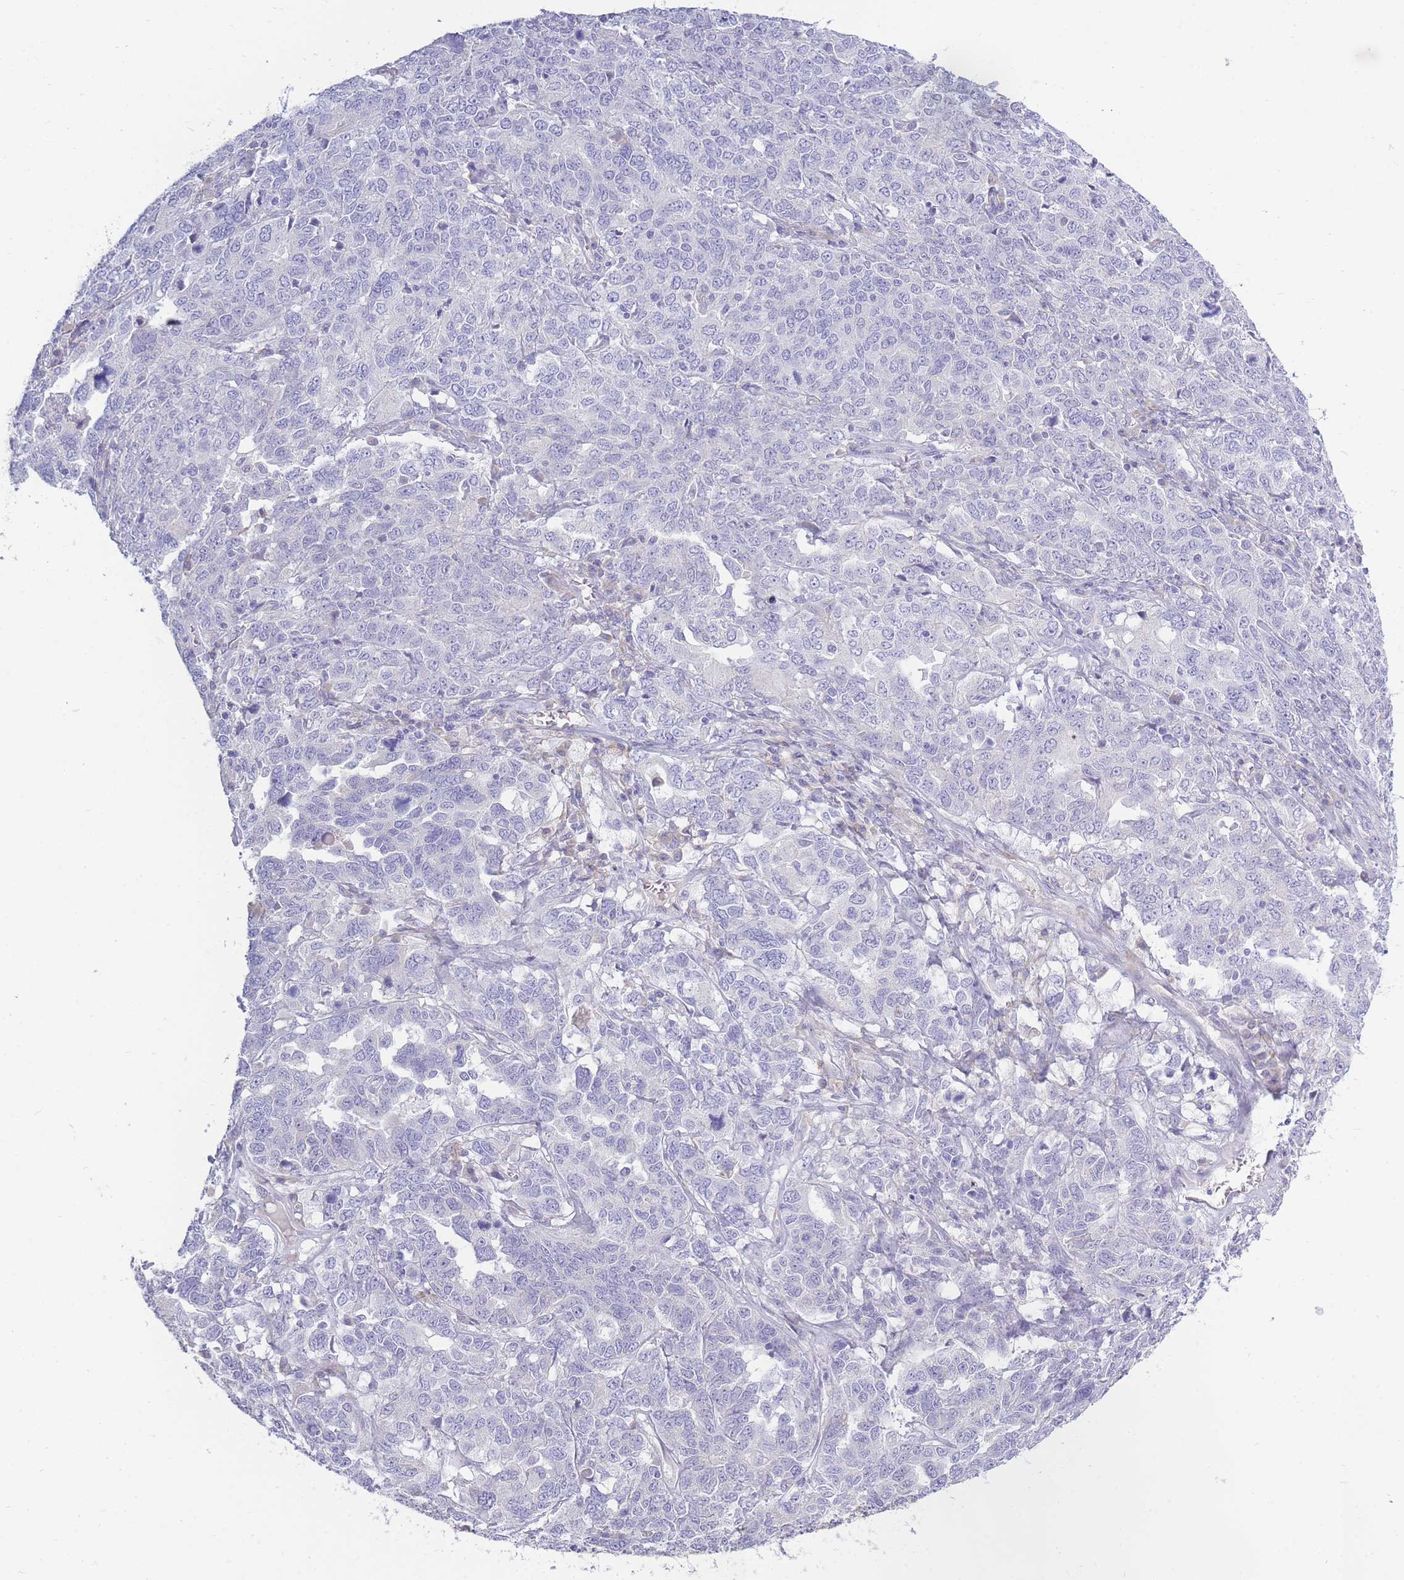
{"staining": {"intensity": "negative", "quantity": "none", "location": "none"}, "tissue": "ovarian cancer", "cell_type": "Tumor cells", "image_type": "cancer", "snomed": [{"axis": "morphology", "description": "Carcinoma, endometroid"}, {"axis": "topography", "description": "Ovary"}], "caption": "A photomicrograph of human ovarian cancer (endometroid carcinoma) is negative for staining in tumor cells.", "gene": "TPSD1", "patient": {"sex": "female", "age": 62}}